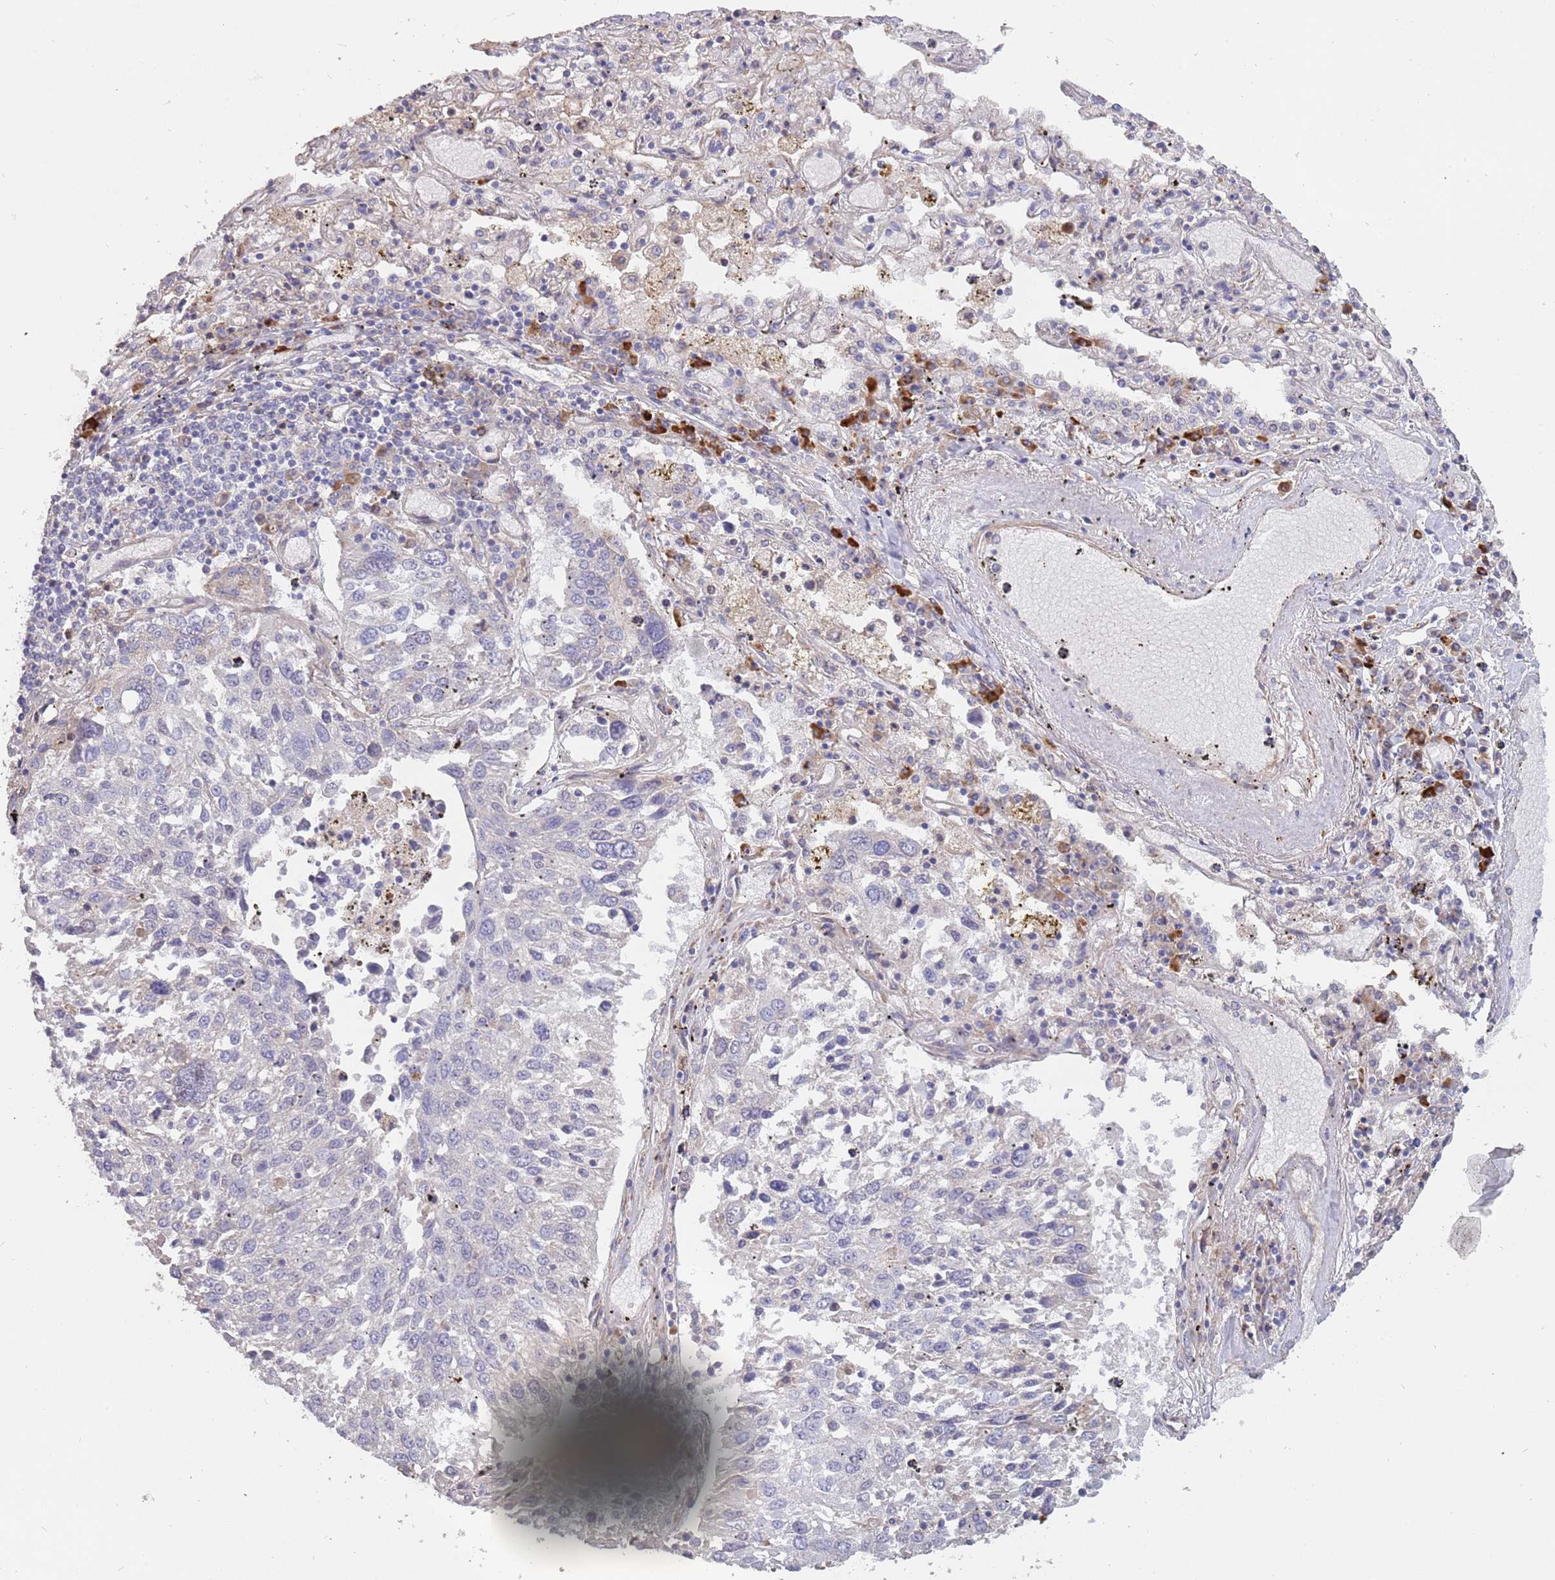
{"staining": {"intensity": "negative", "quantity": "none", "location": "none"}, "tissue": "lung cancer", "cell_type": "Tumor cells", "image_type": "cancer", "snomed": [{"axis": "morphology", "description": "Squamous cell carcinoma, NOS"}, {"axis": "topography", "description": "Lung"}], "caption": "DAB (3,3'-diaminobenzidine) immunohistochemical staining of human squamous cell carcinoma (lung) displays no significant positivity in tumor cells. (DAB IHC with hematoxylin counter stain).", "gene": "SUSD1", "patient": {"sex": "male", "age": 65}}